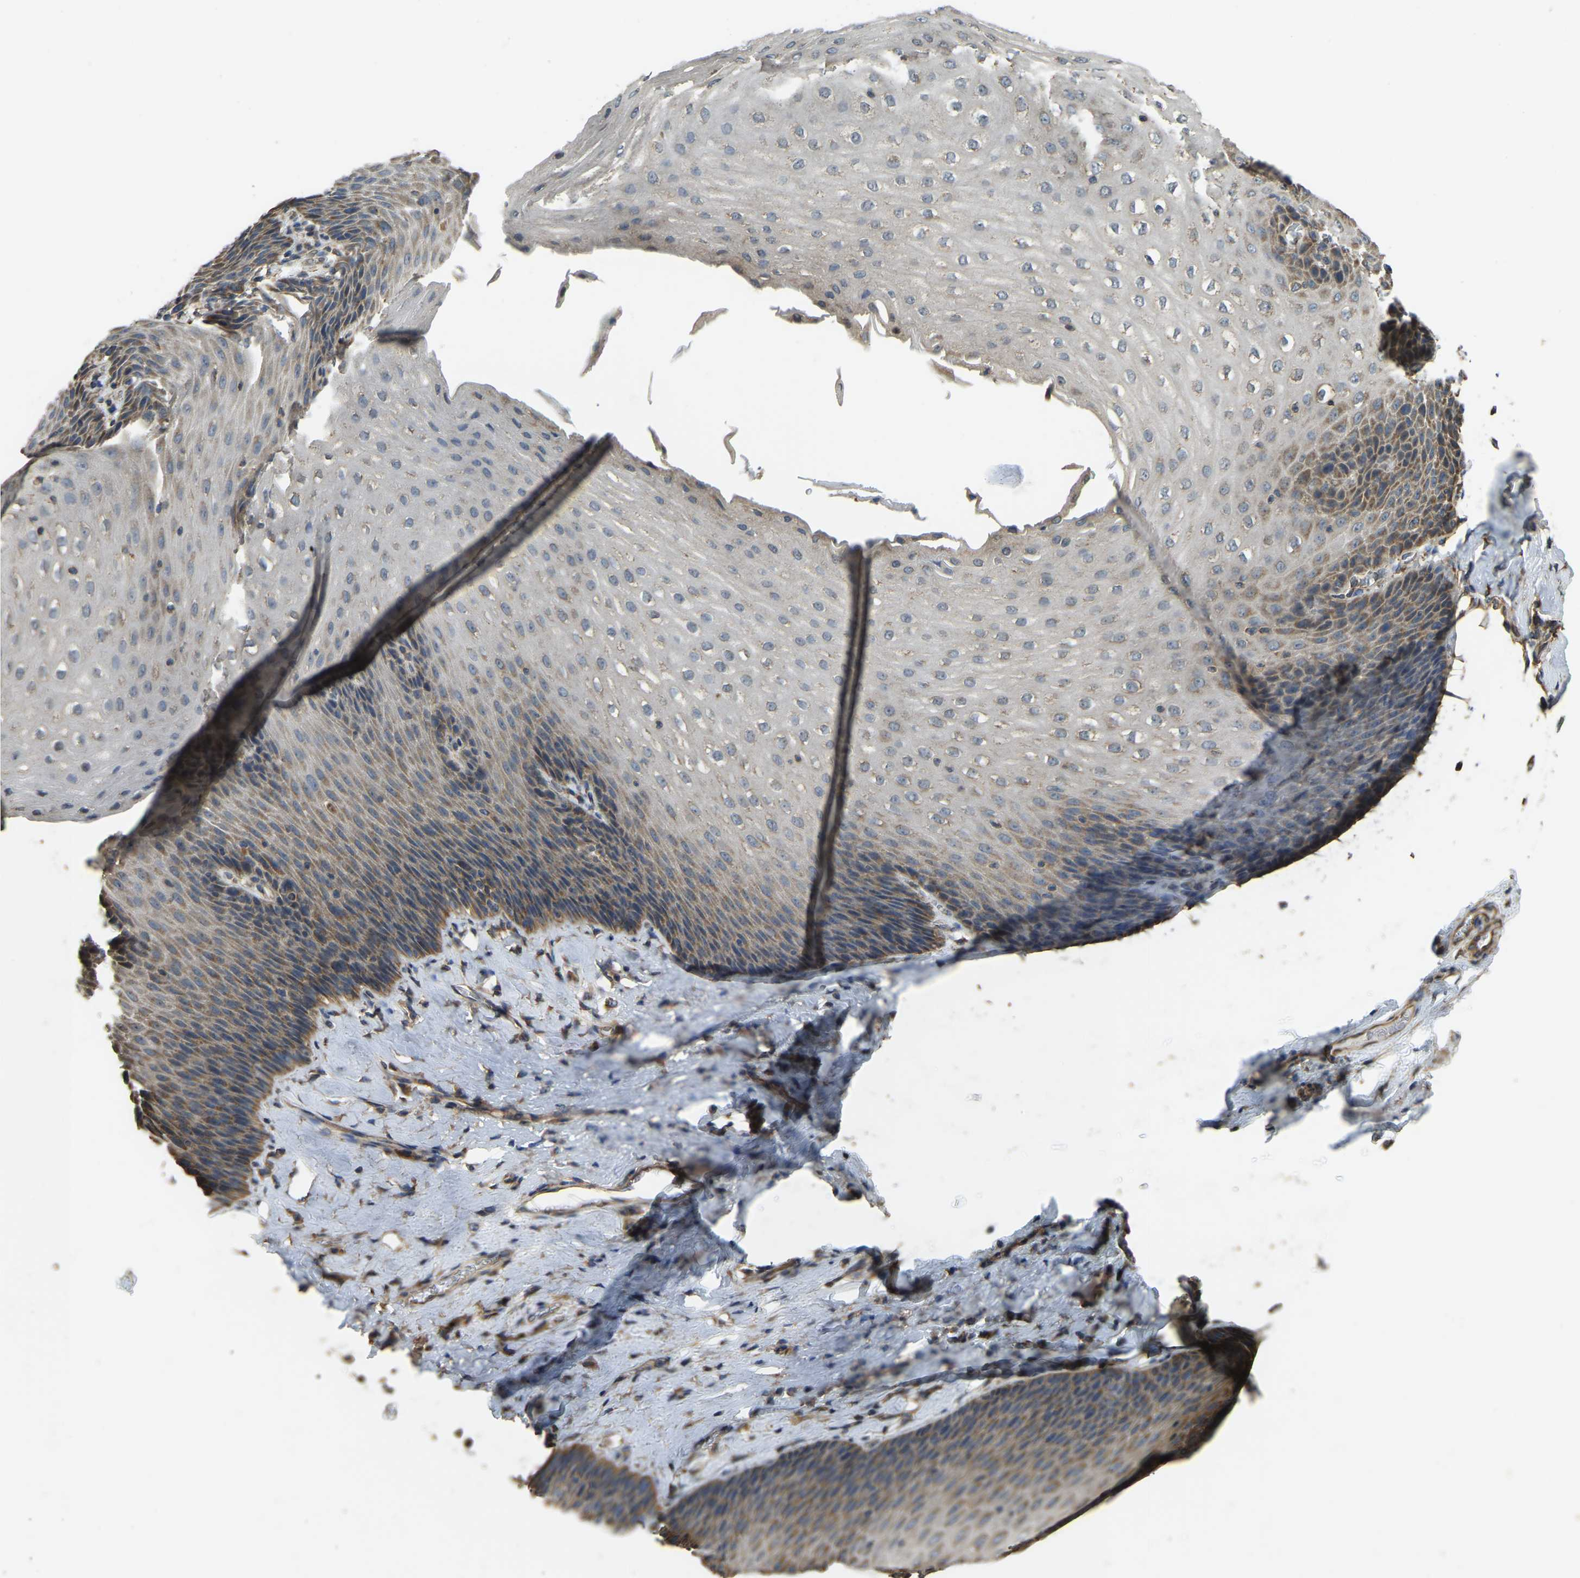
{"staining": {"intensity": "moderate", "quantity": "25%-75%", "location": "cytoplasmic/membranous"}, "tissue": "esophagus", "cell_type": "Squamous epithelial cells", "image_type": "normal", "snomed": [{"axis": "morphology", "description": "Normal tissue, NOS"}, {"axis": "topography", "description": "Esophagus"}], "caption": "Immunohistochemical staining of unremarkable esophagus reveals 25%-75% levels of moderate cytoplasmic/membranous protein staining in approximately 25%-75% of squamous epithelial cells. (Stains: DAB in brown, nuclei in blue, Microscopy: brightfield microscopy at high magnification).", "gene": "GNG2", "patient": {"sex": "female", "age": 61}}